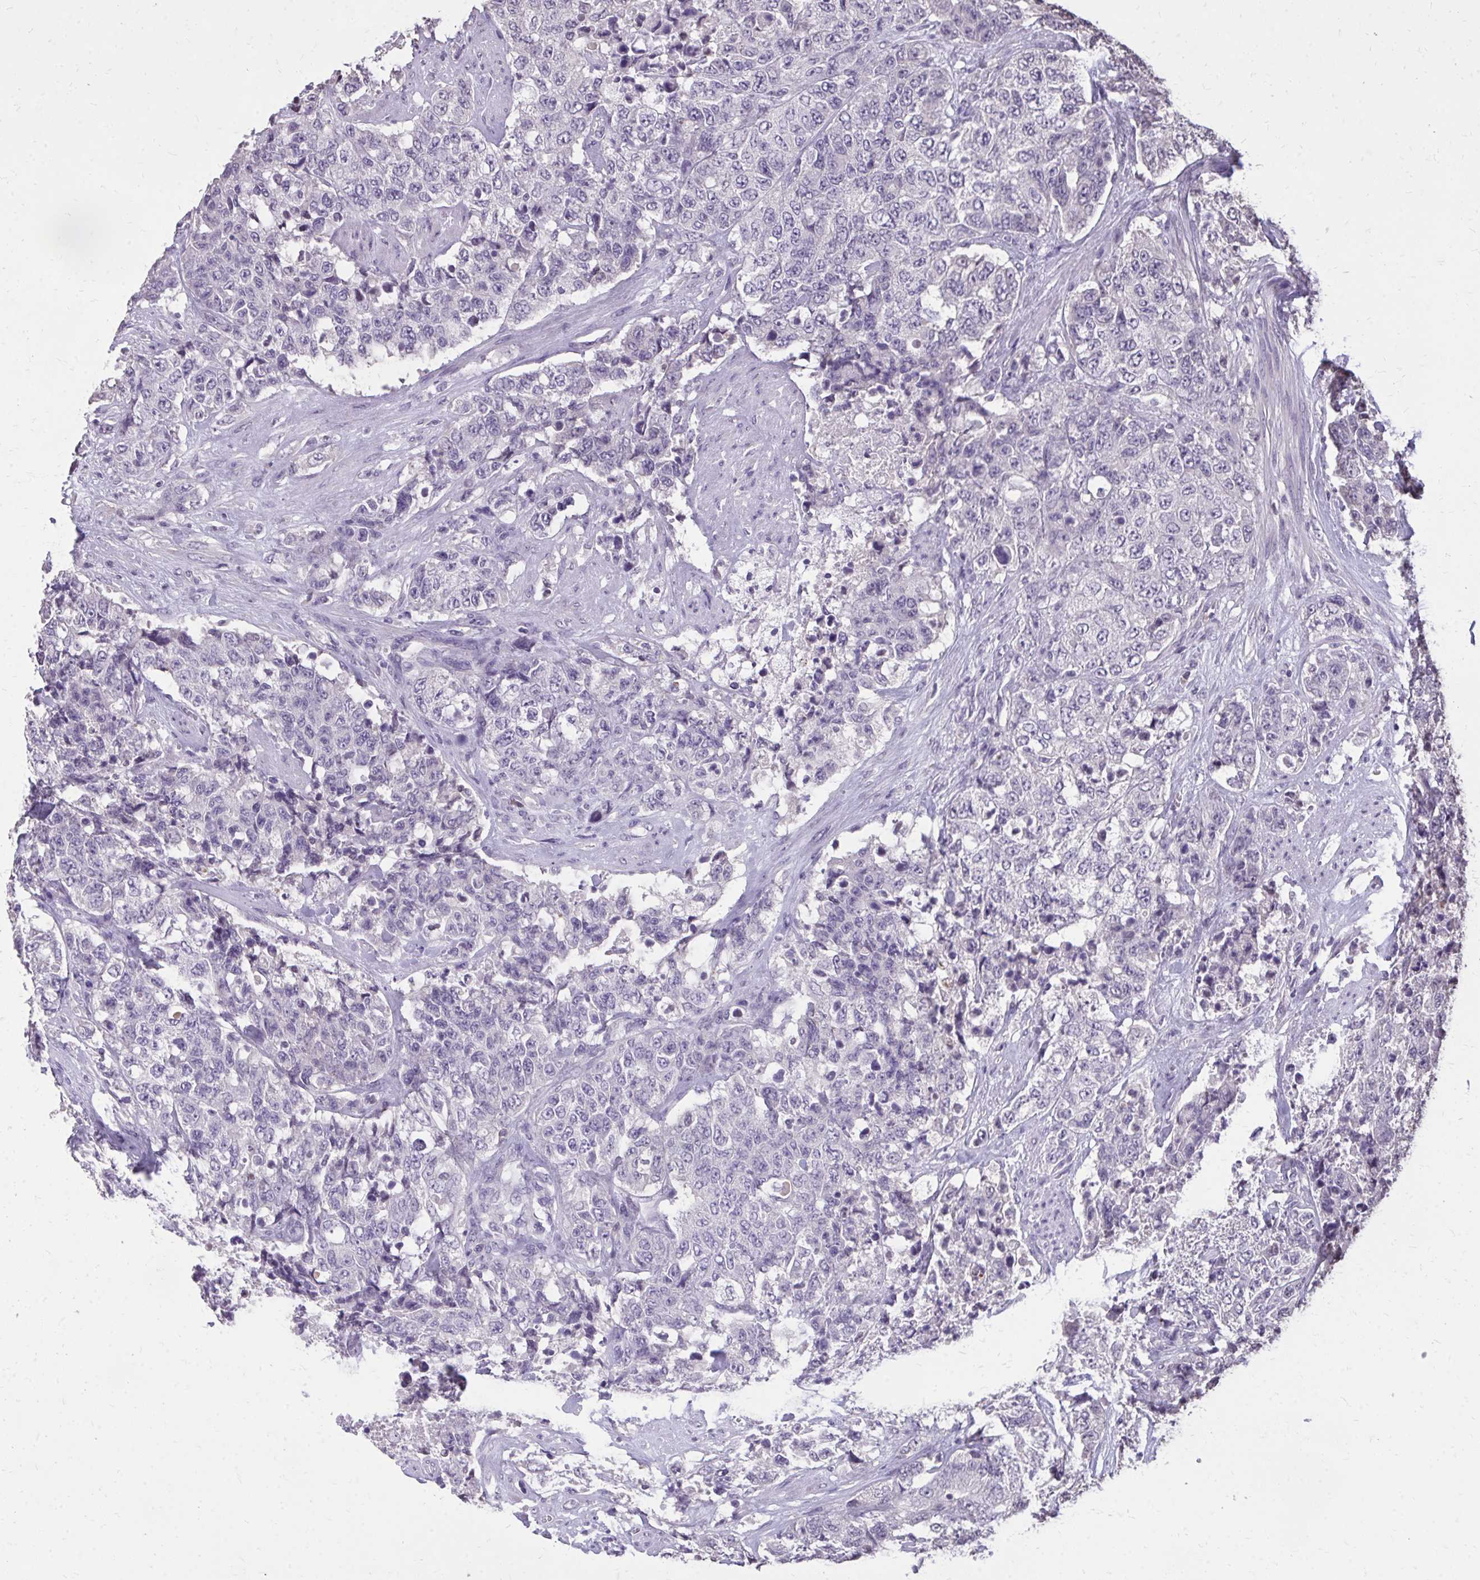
{"staining": {"intensity": "negative", "quantity": "none", "location": "none"}, "tissue": "urothelial cancer", "cell_type": "Tumor cells", "image_type": "cancer", "snomed": [{"axis": "morphology", "description": "Urothelial carcinoma, High grade"}, {"axis": "topography", "description": "Urinary bladder"}], "caption": "Image shows no protein expression in tumor cells of urothelial carcinoma (high-grade) tissue.", "gene": "AKAP5", "patient": {"sex": "female", "age": 78}}